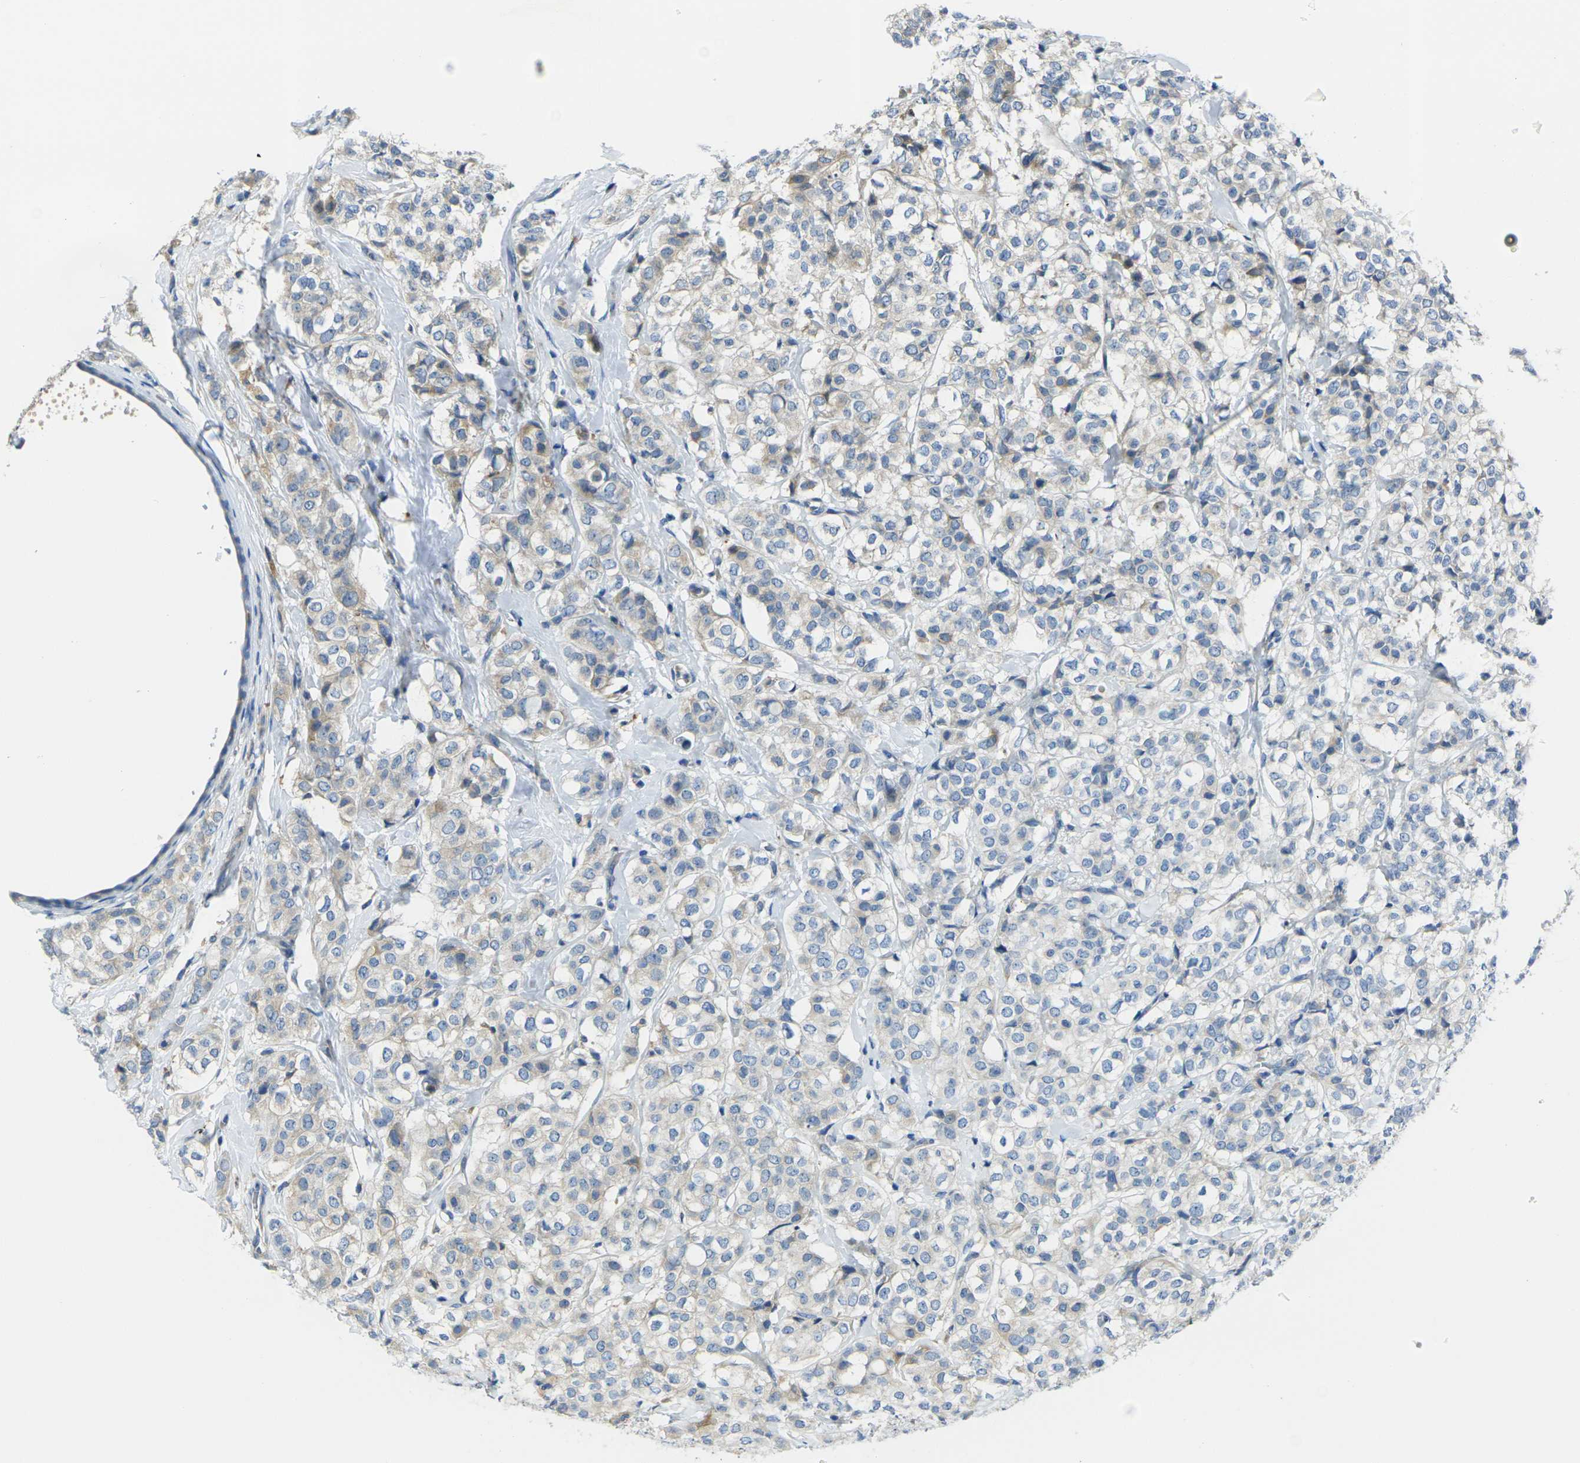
{"staining": {"intensity": "negative", "quantity": "none", "location": "none"}, "tissue": "breast cancer", "cell_type": "Tumor cells", "image_type": "cancer", "snomed": [{"axis": "morphology", "description": "Lobular carcinoma"}, {"axis": "topography", "description": "Breast"}], "caption": "Immunohistochemistry of human lobular carcinoma (breast) displays no expression in tumor cells.", "gene": "FZD1", "patient": {"sex": "female", "age": 60}}